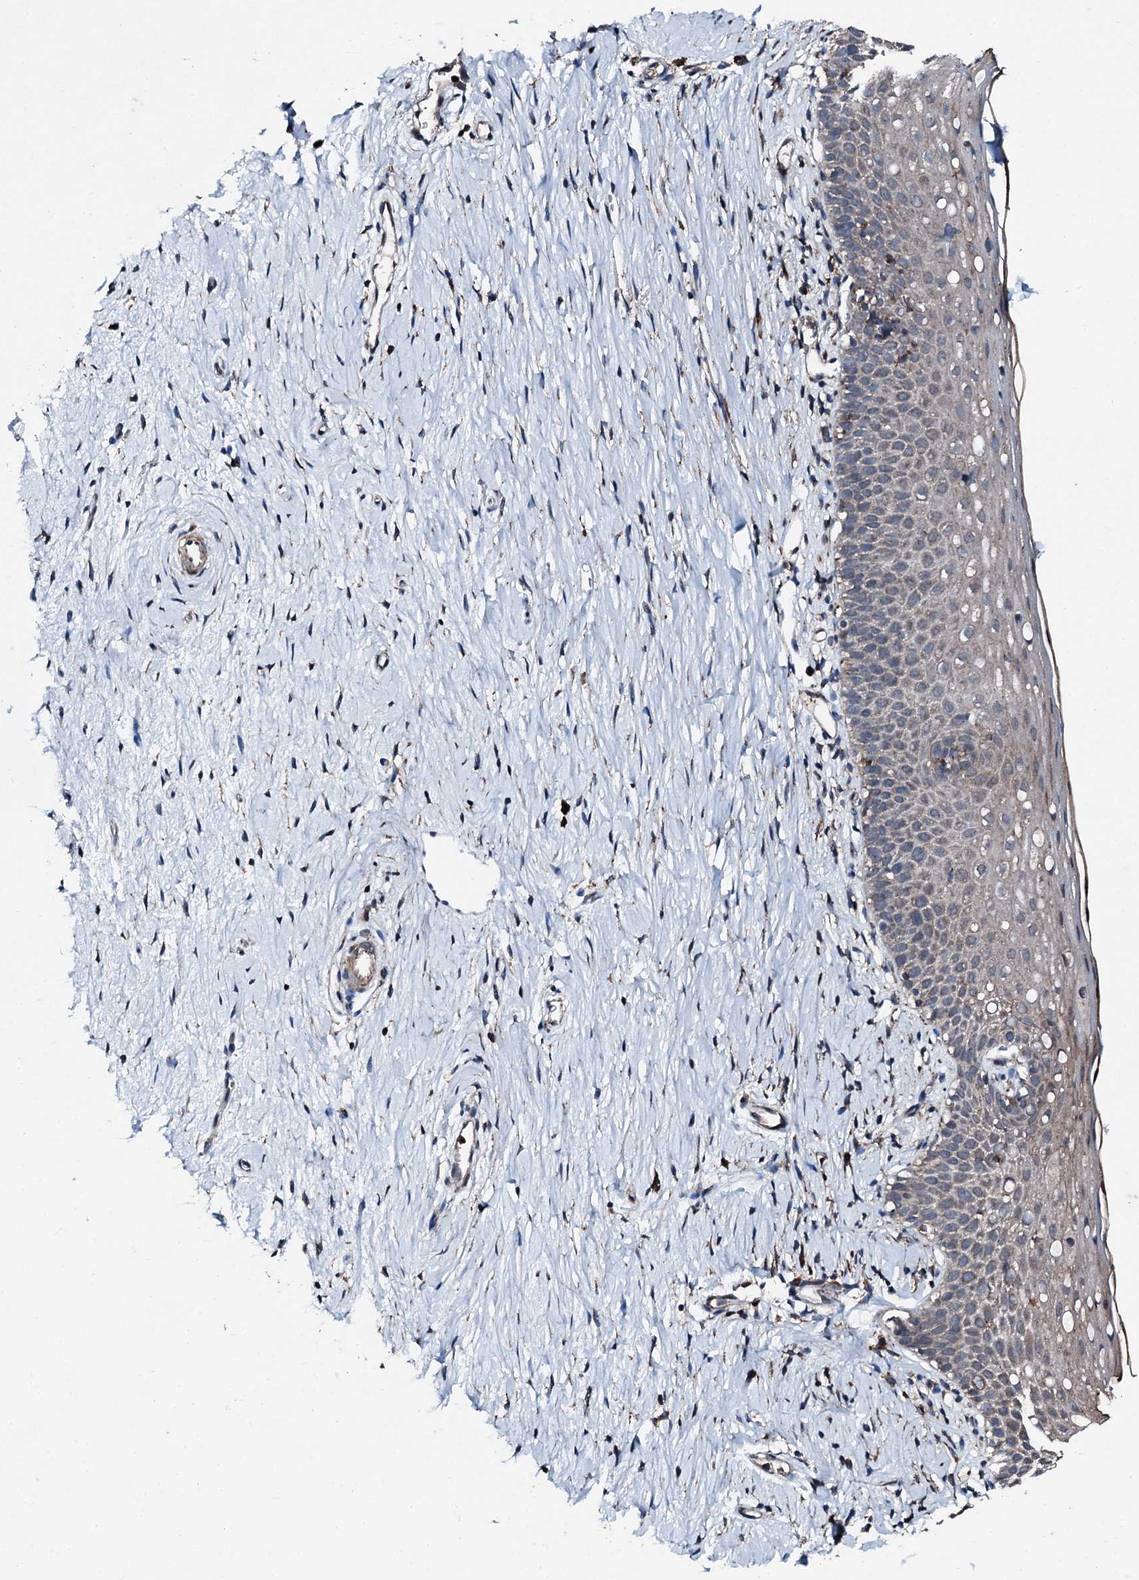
{"staining": {"intensity": "weak", "quantity": "25%-75%", "location": "cytoplasmic/membranous"}, "tissue": "cervix", "cell_type": "Glandular cells", "image_type": "normal", "snomed": [{"axis": "morphology", "description": "Normal tissue, NOS"}, {"axis": "topography", "description": "Cervix"}], "caption": "An immunohistochemistry (IHC) histopathology image of unremarkable tissue is shown. Protein staining in brown highlights weak cytoplasmic/membranous positivity in cervix within glandular cells.", "gene": "EDC4", "patient": {"sex": "female", "age": 36}}